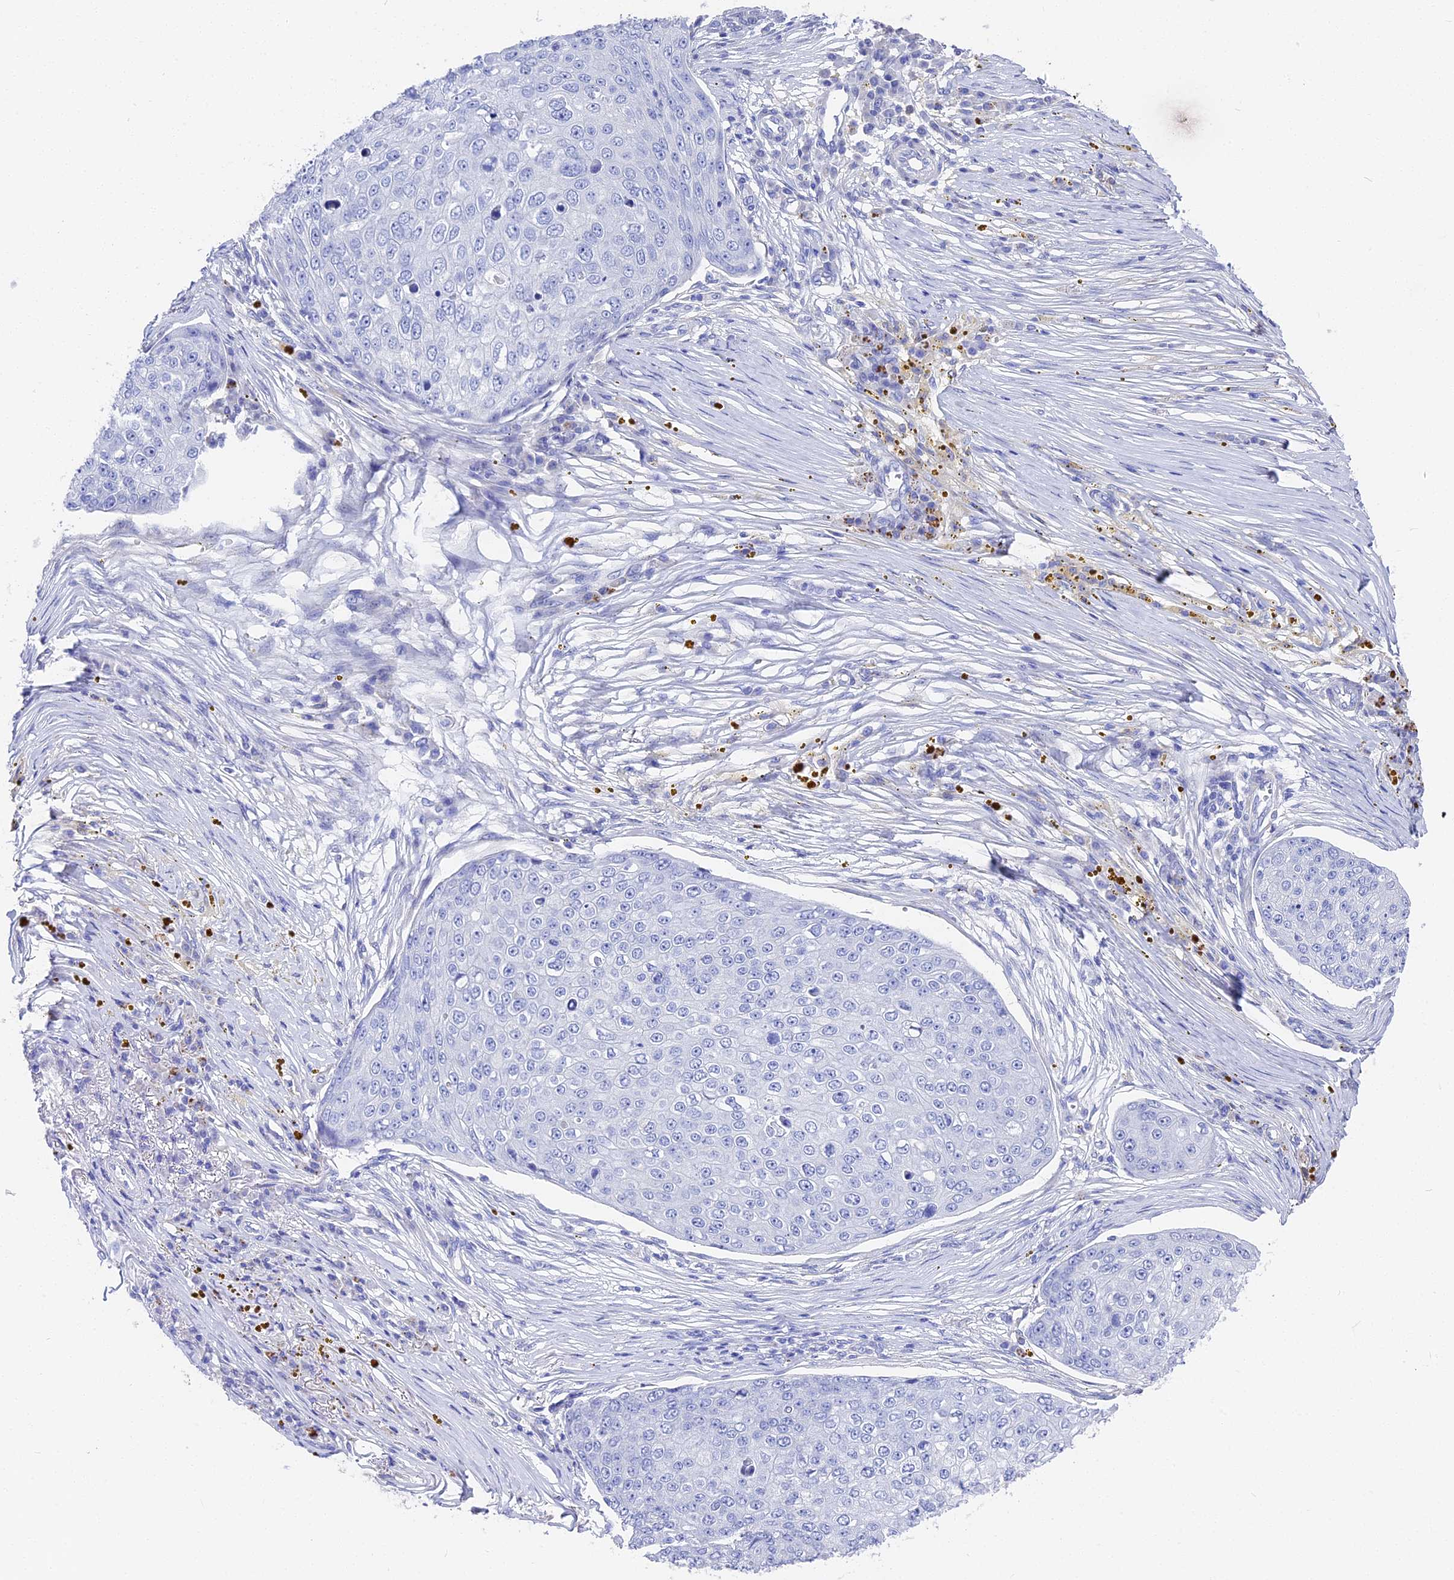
{"staining": {"intensity": "negative", "quantity": "none", "location": "none"}, "tissue": "skin cancer", "cell_type": "Tumor cells", "image_type": "cancer", "snomed": [{"axis": "morphology", "description": "Squamous cell carcinoma, NOS"}, {"axis": "topography", "description": "Skin"}], "caption": "DAB (3,3'-diaminobenzidine) immunohistochemical staining of skin cancer exhibits no significant staining in tumor cells.", "gene": "VPS33B", "patient": {"sex": "male", "age": 71}}